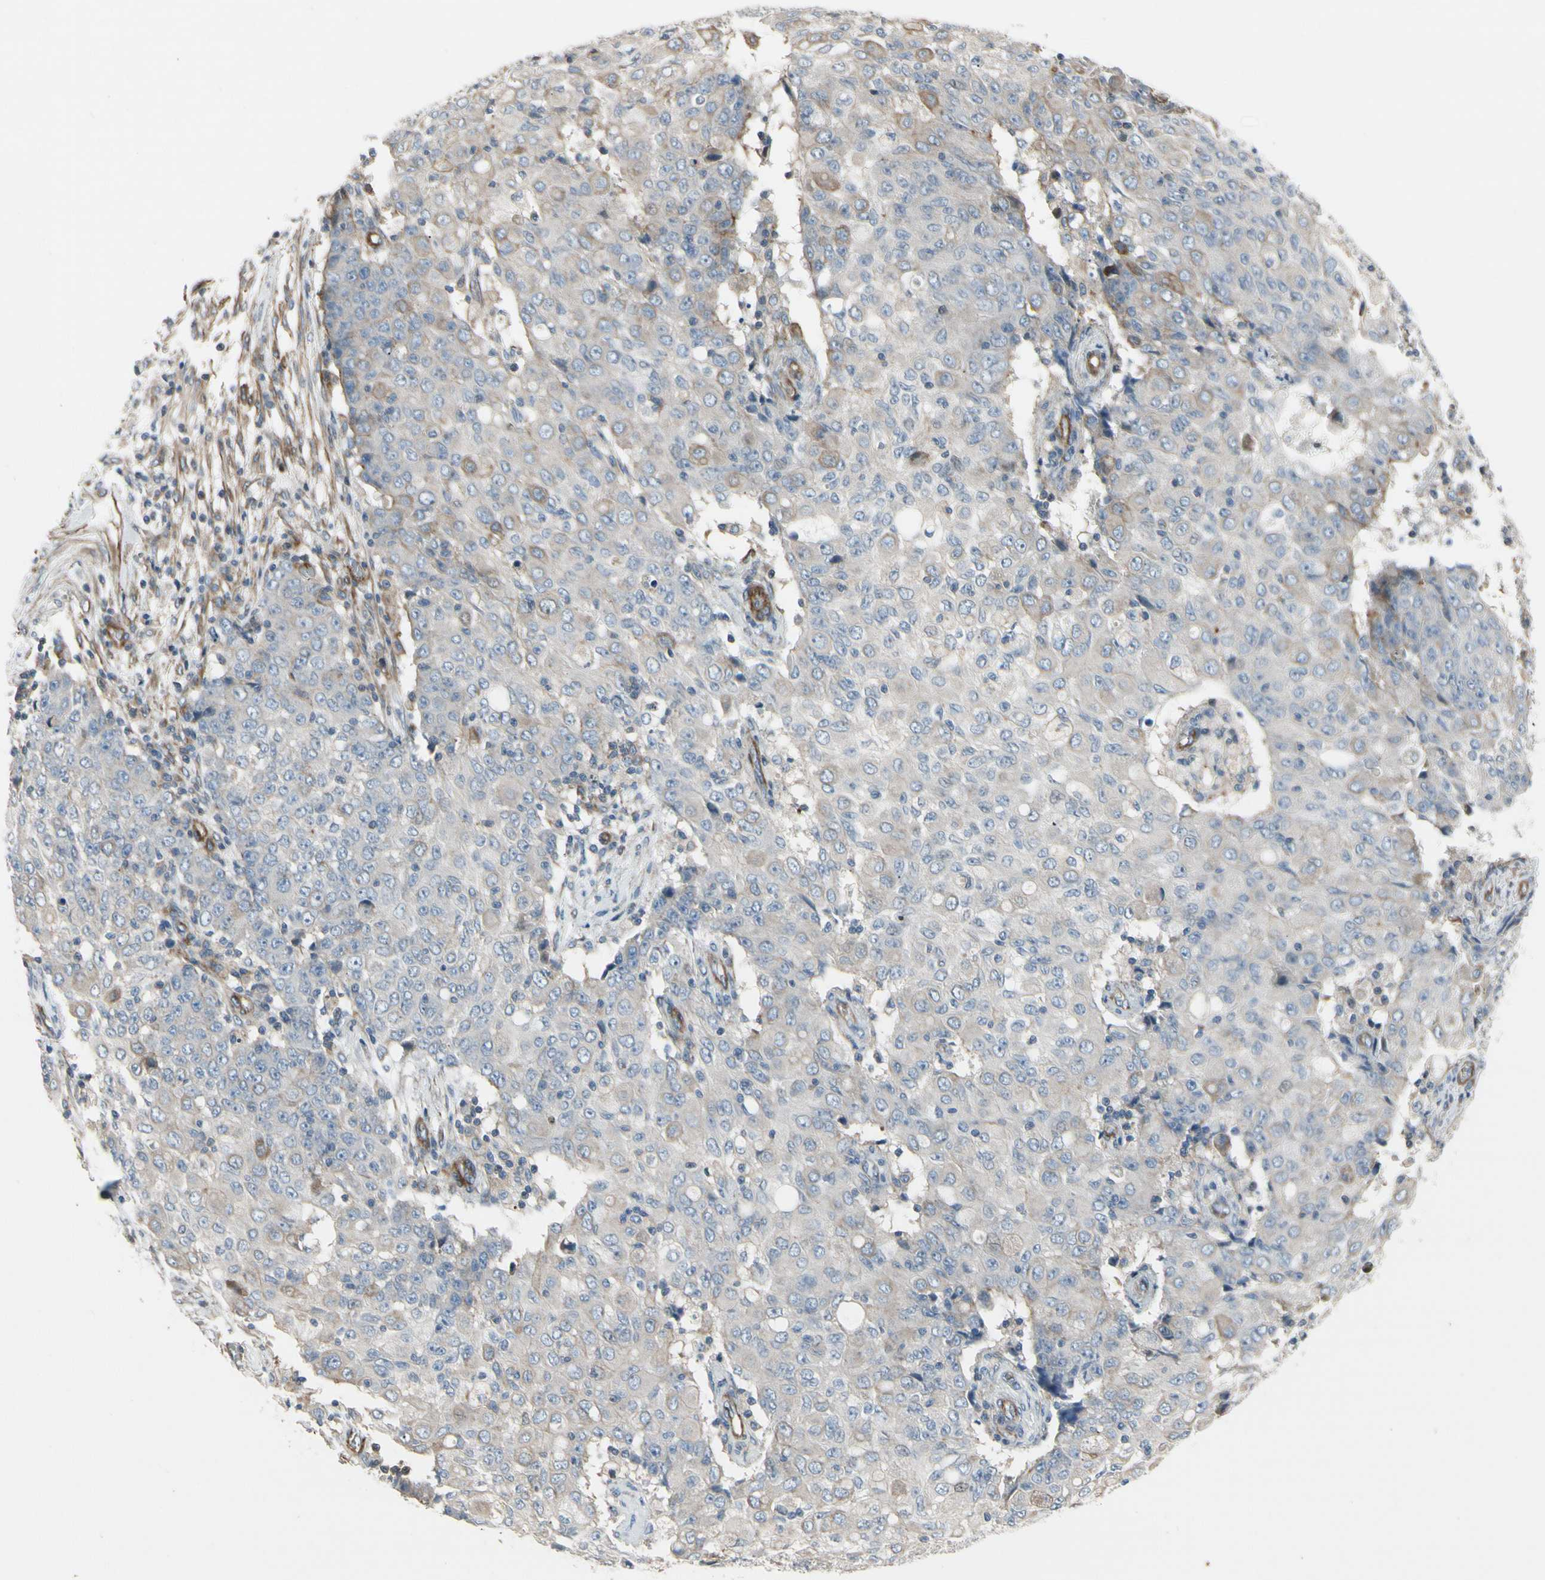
{"staining": {"intensity": "weak", "quantity": "25%-75%", "location": "cytoplasmic/membranous"}, "tissue": "ovarian cancer", "cell_type": "Tumor cells", "image_type": "cancer", "snomed": [{"axis": "morphology", "description": "Carcinoma, endometroid"}, {"axis": "topography", "description": "Ovary"}], "caption": "Protein expression analysis of human ovarian endometroid carcinoma reveals weak cytoplasmic/membranous staining in approximately 25%-75% of tumor cells. Using DAB (brown) and hematoxylin (blue) stains, captured at high magnification using brightfield microscopy.", "gene": "TPM1", "patient": {"sex": "female", "age": 42}}